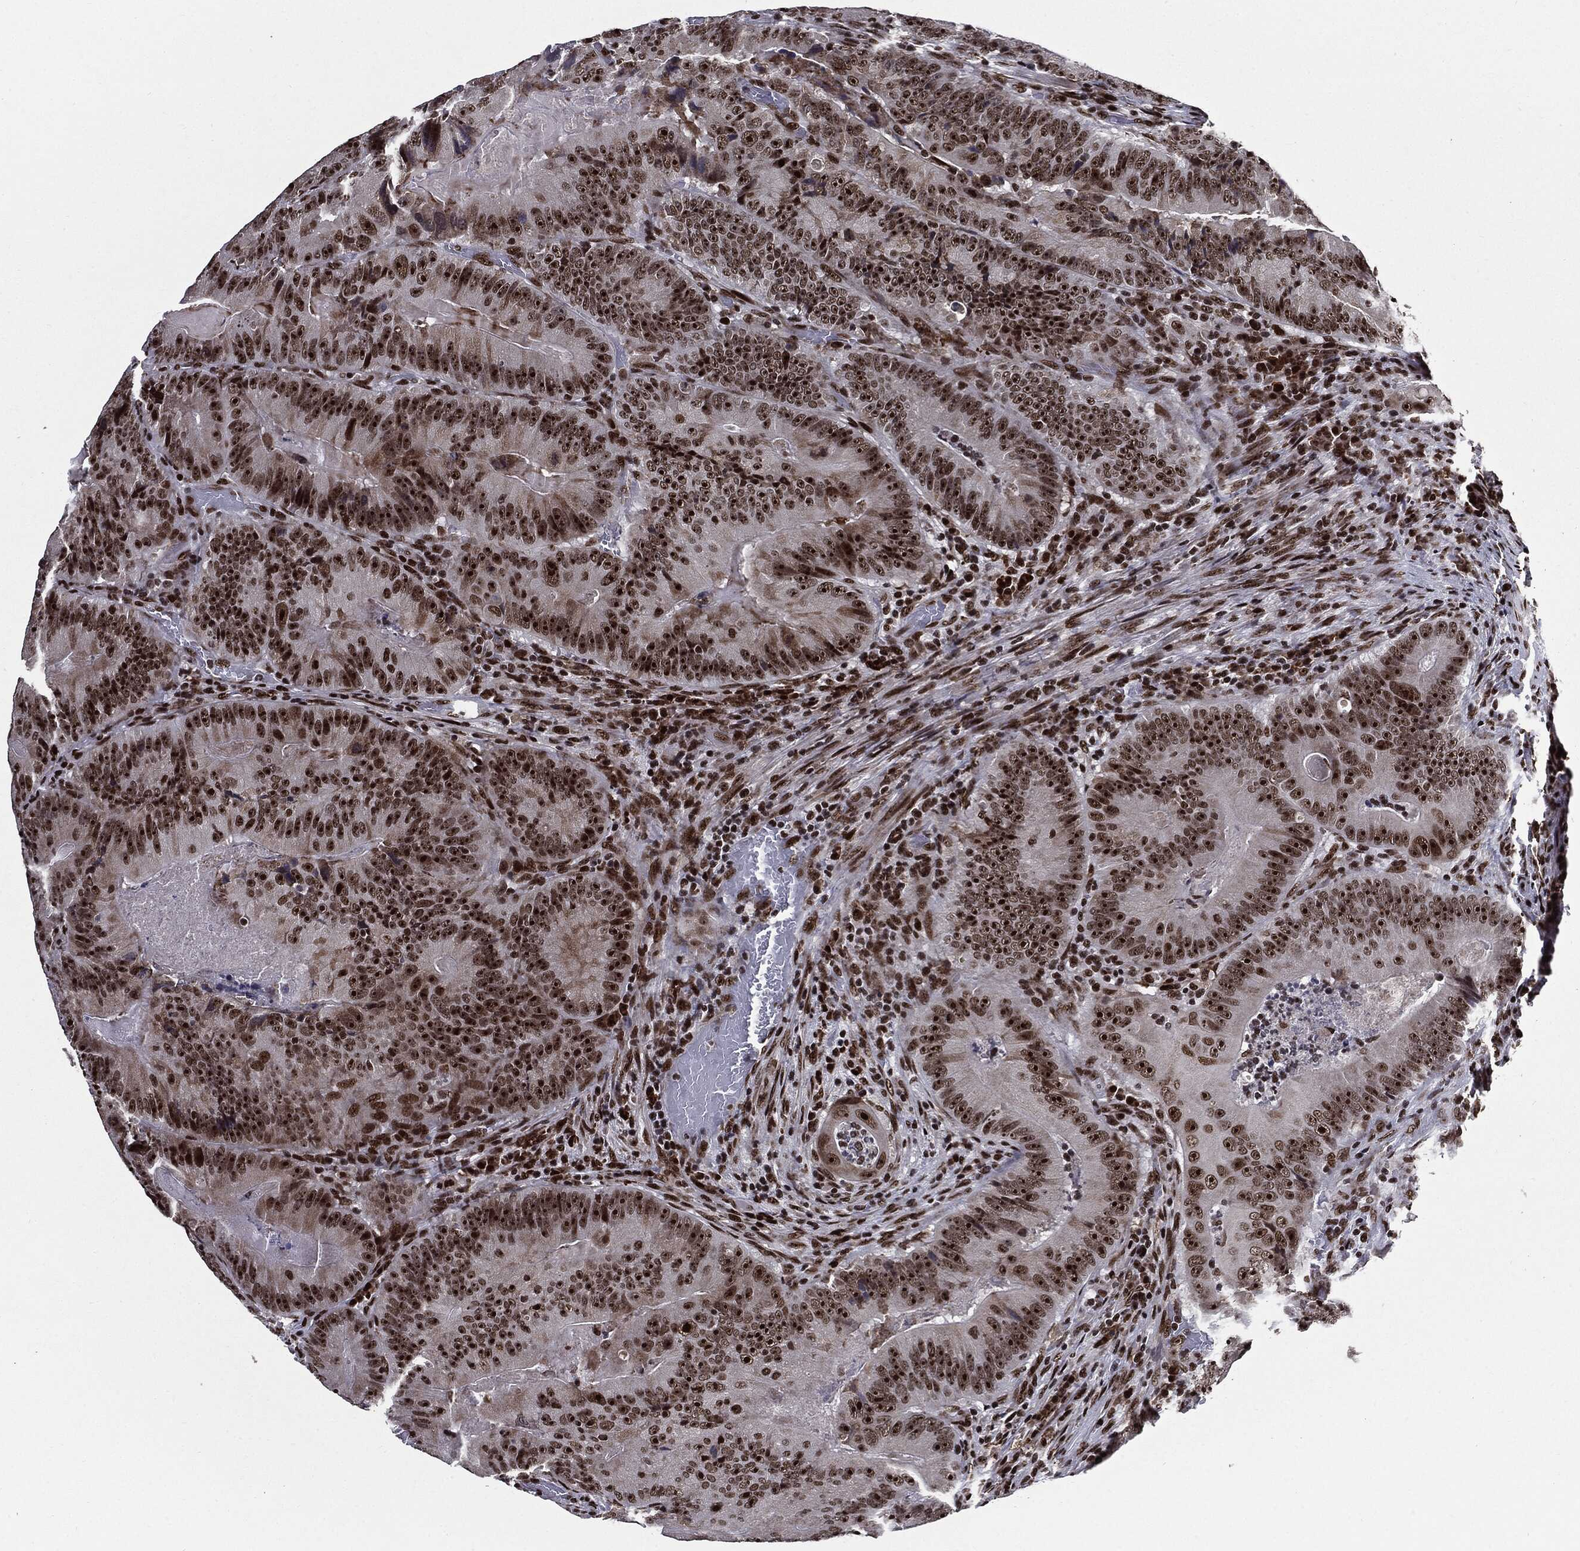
{"staining": {"intensity": "strong", "quantity": ">75%", "location": "nuclear"}, "tissue": "colorectal cancer", "cell_type": "Tumor cells", "image_type": "cancer", "snomed": [{"axis": "morphology", "description": "Adenocarcinoma, NOS"}, {"axis": "topography", "description": "Colon"}], "caption": "A micrograph of adenocarcinoma (colorectal) stained for a protein displays strong nuclear brown staining in tumor cells.", "gene": "ZFP91", "patient": {"sex": "female", "age": 86}}